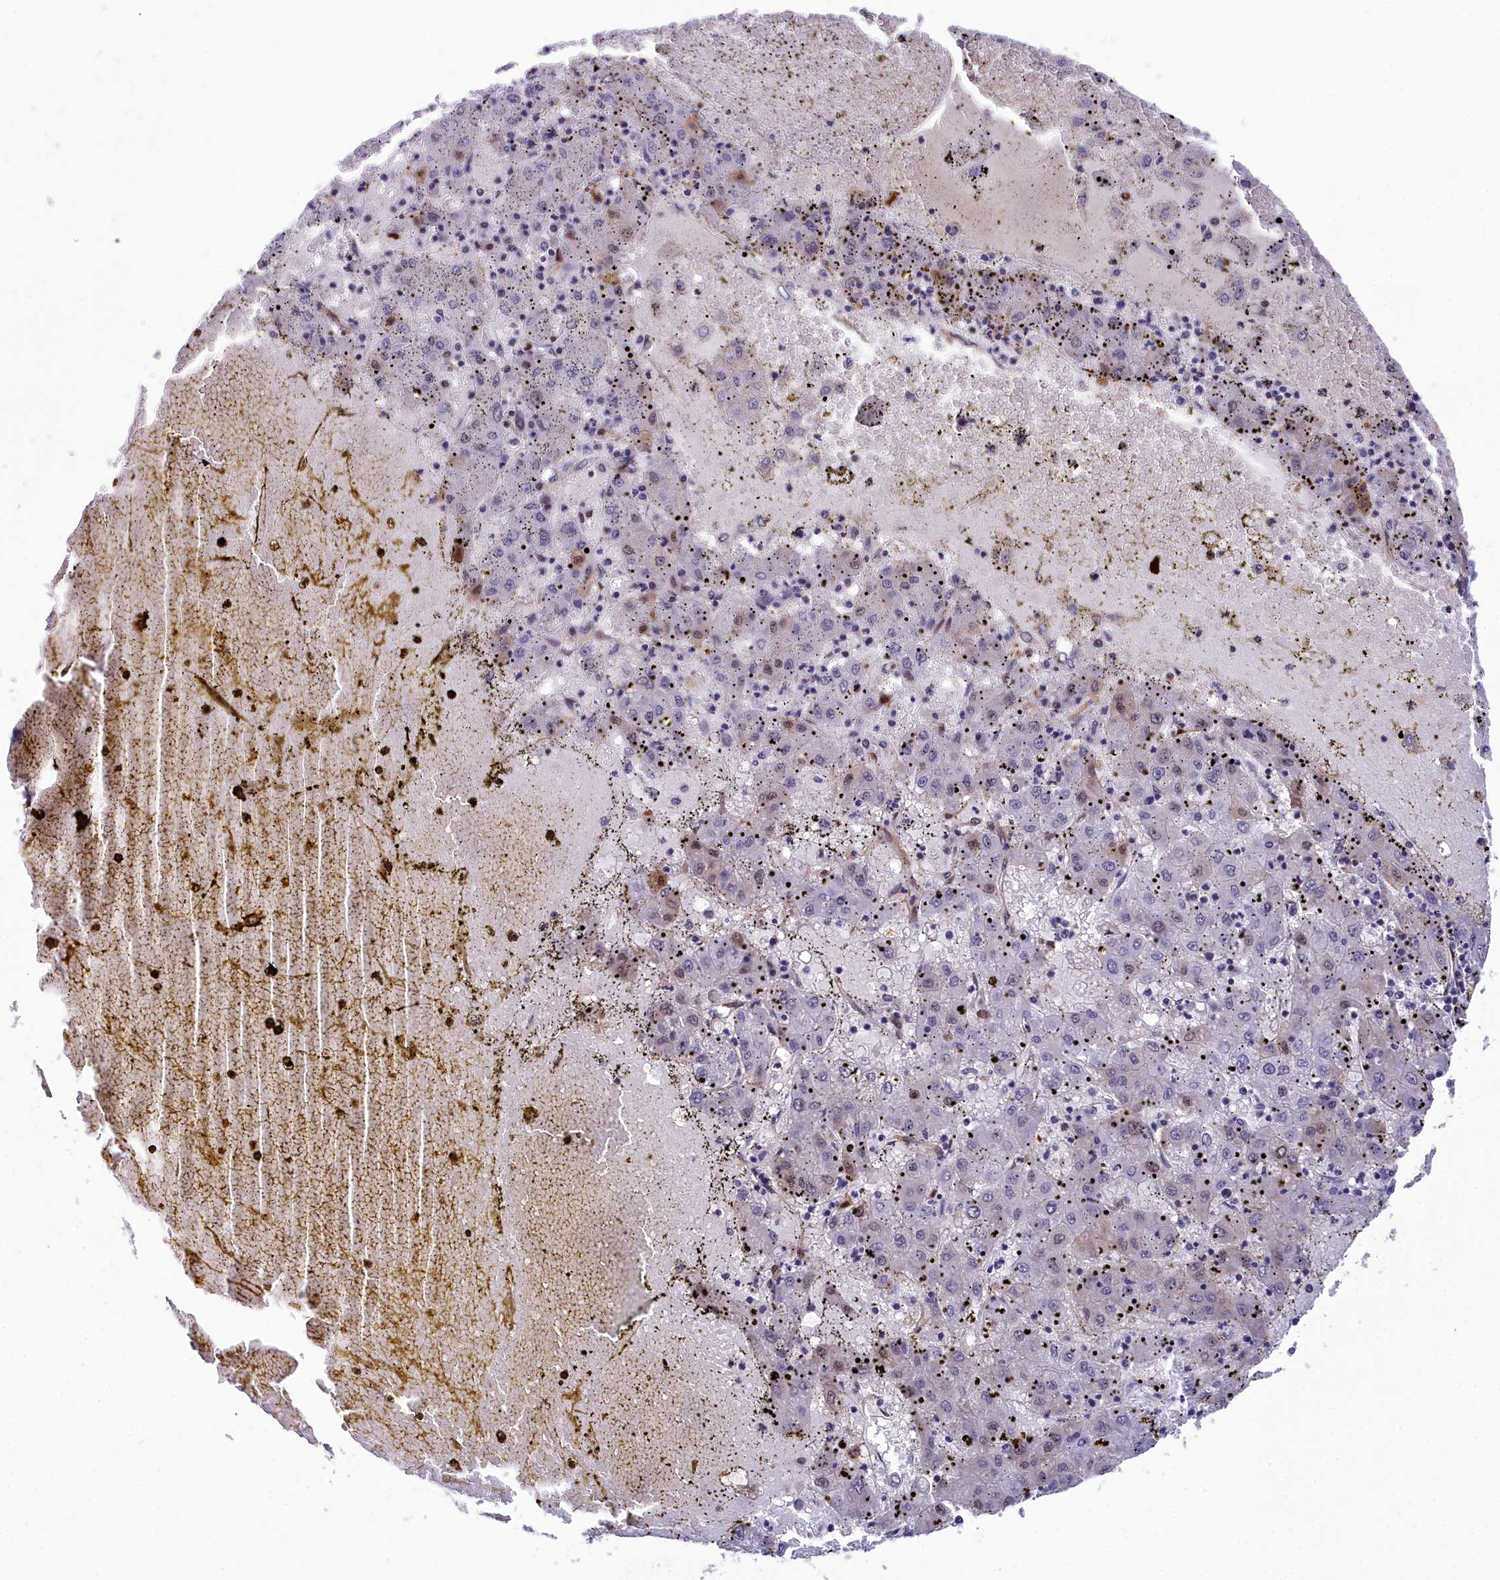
{"staining": {"intensity": "negative", "quantity": "none", "location": "none"}, "tissue": "liver cancer", "cell_type": "Tumor cells", "image_type": "cancer", "snomed": [{"axis": "morphology", "description": "Carcinoma, Hepatocellular, NOS"}, {"axis": "topography", "description": "Liver"}], "caption": "Tumor cells are negative for protein expression in human hepatocellular carcinoma (liver).", "gene": "CCDC97", "patient": {"sex": "male", "age": 72}}